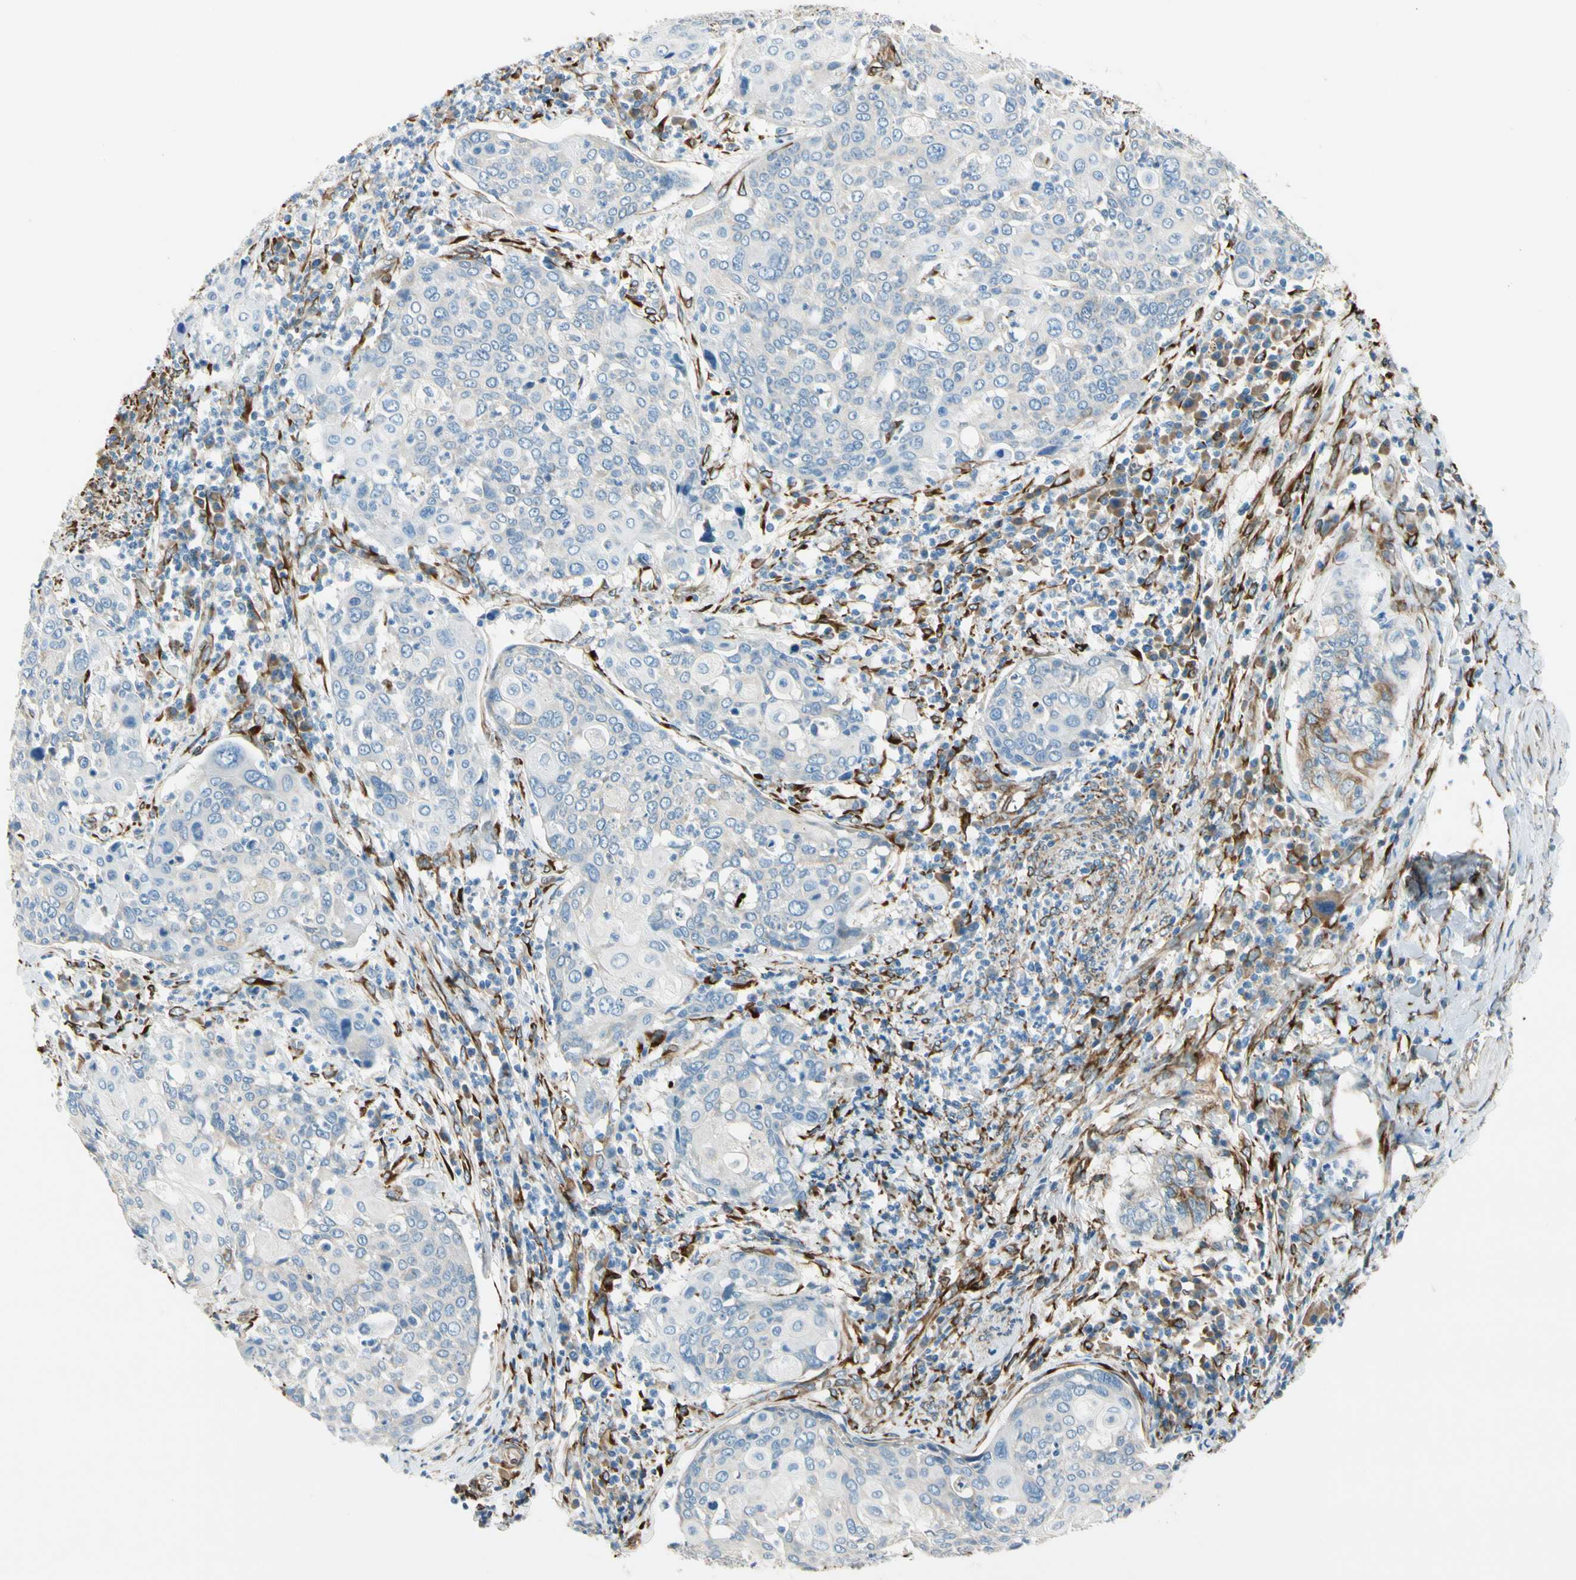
{"staining": {"intensity": "weak", "quantity": "25%-75%", "location": "cytoplasmic/membranous"}, "tissue": "cervical cancer", "cell_type": "Tumor cells", "image_type": "cancer", "snomed": [{"axis": "morphology", "description": "Squamous cell carcinoma, NOS"}, {"axis": "topography", "description": "Cervix"}], "caption": "High-power microscopy captured an immunohistochemistry histopathology image of cervical cancer, revealing weak cytoplasmic/membranous positivity in about 25%-75% of tumor cells. The staining is performed using DAB brown chromogen to label protein expression. The nuclei are counter-stained blue using hematoxylin.", "gene": "FKBP7", "patient": {"sex": "female", "age": 40}}